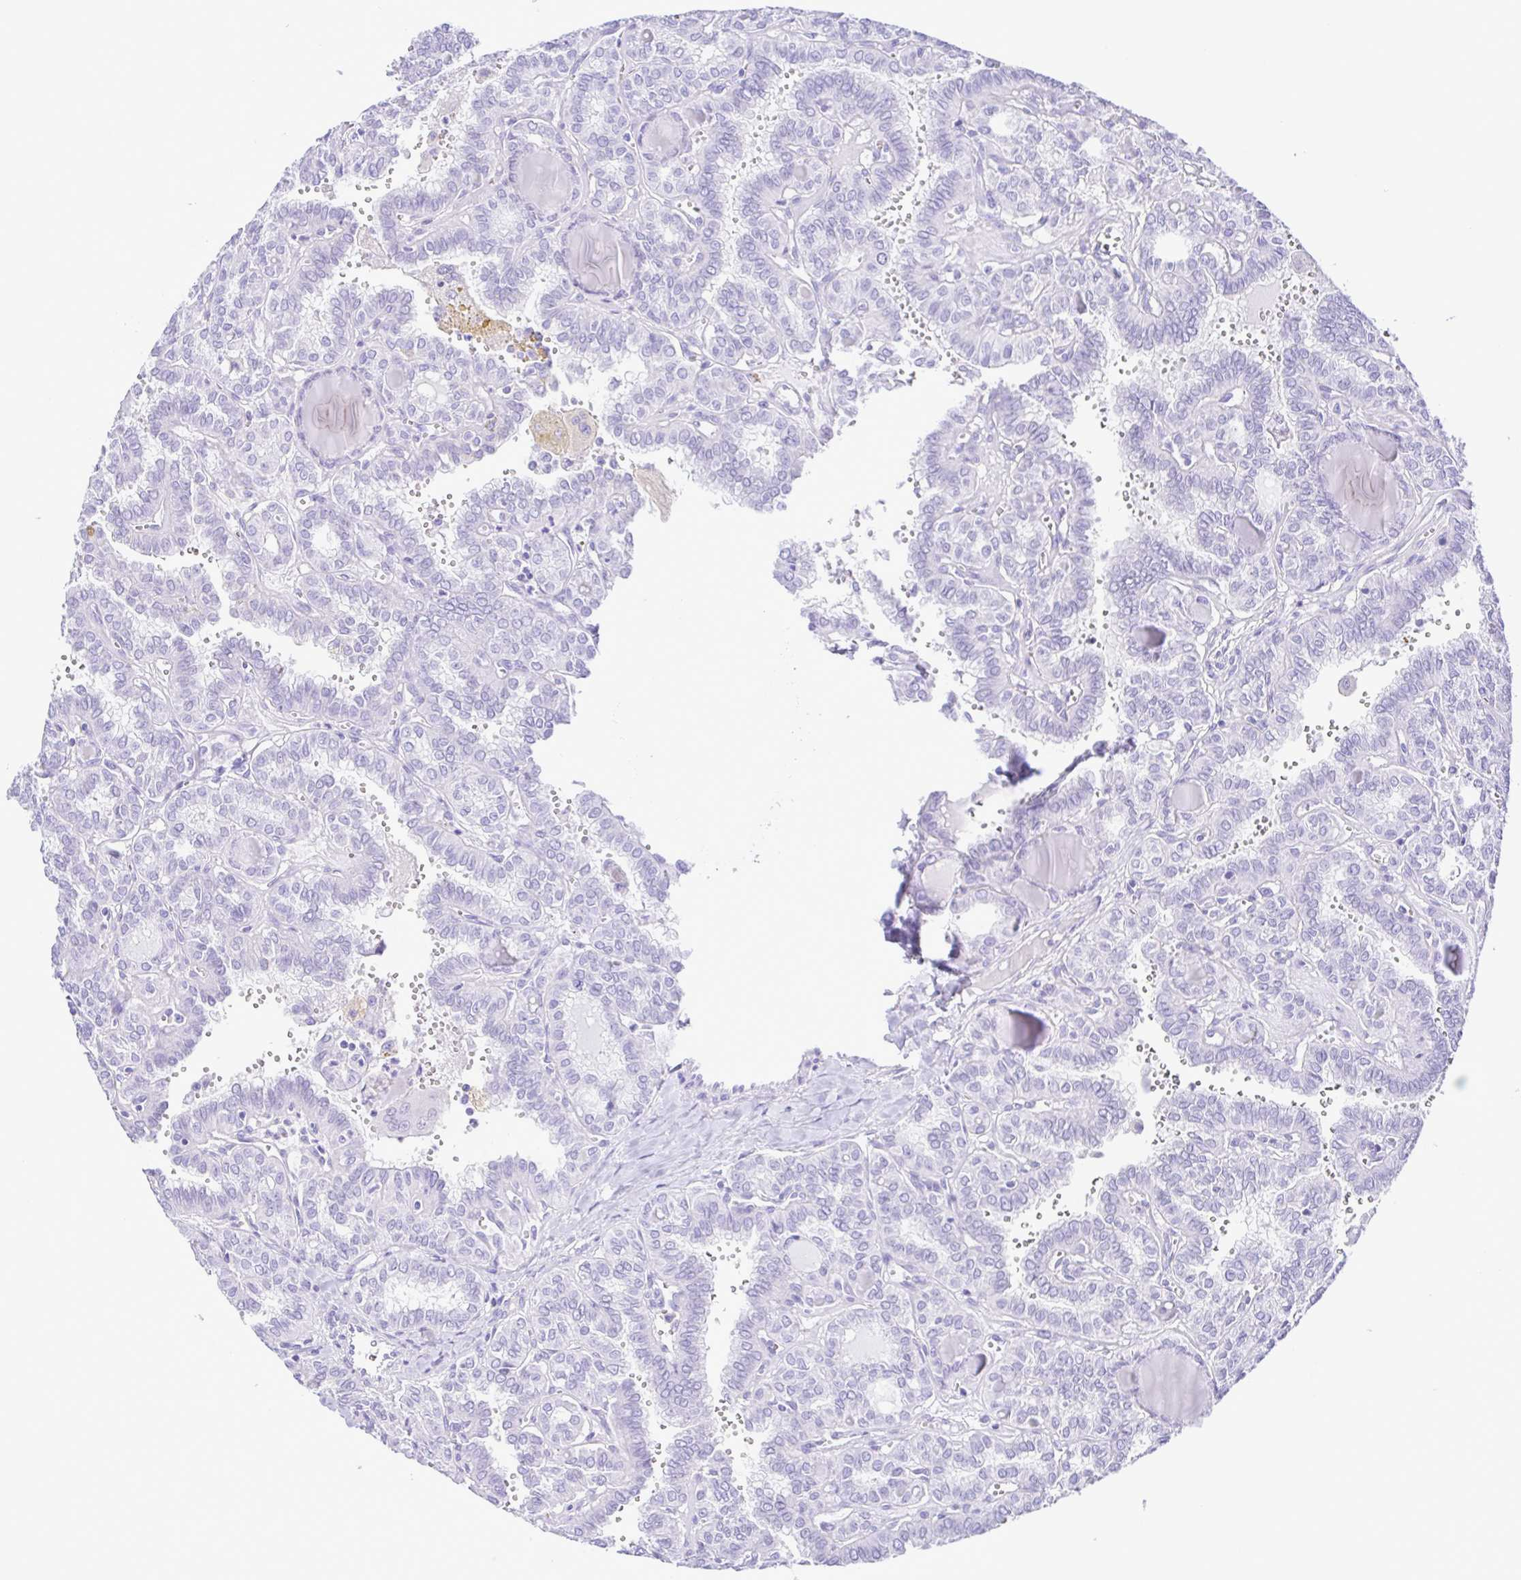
{"staining": {"intensity": "negative", "quantity": "none", "location": "none"}, "tissue": "thyroid cancer", "cell_type": "Tumor cells", "image_type": "cancer", "snomed": [{"axis": "morphology", "description": "Papillary adenocarcinoma, NOS"}, {"axis": "topography", "description": "Thyroid gland"}], "caption": "The IHC micrograph has no significant staining in tumor cells of thyroid papillary adenocarcinoma tissue. The staining was performed using DAB (3,3'-diaminobenzidine) to visualize the protein expression in brown, while the nuclei were stained in blue with hematoxylin (Magnification: 20x).", "gene": "CASP14", "patient": {"sex": "female", "age": 41}}